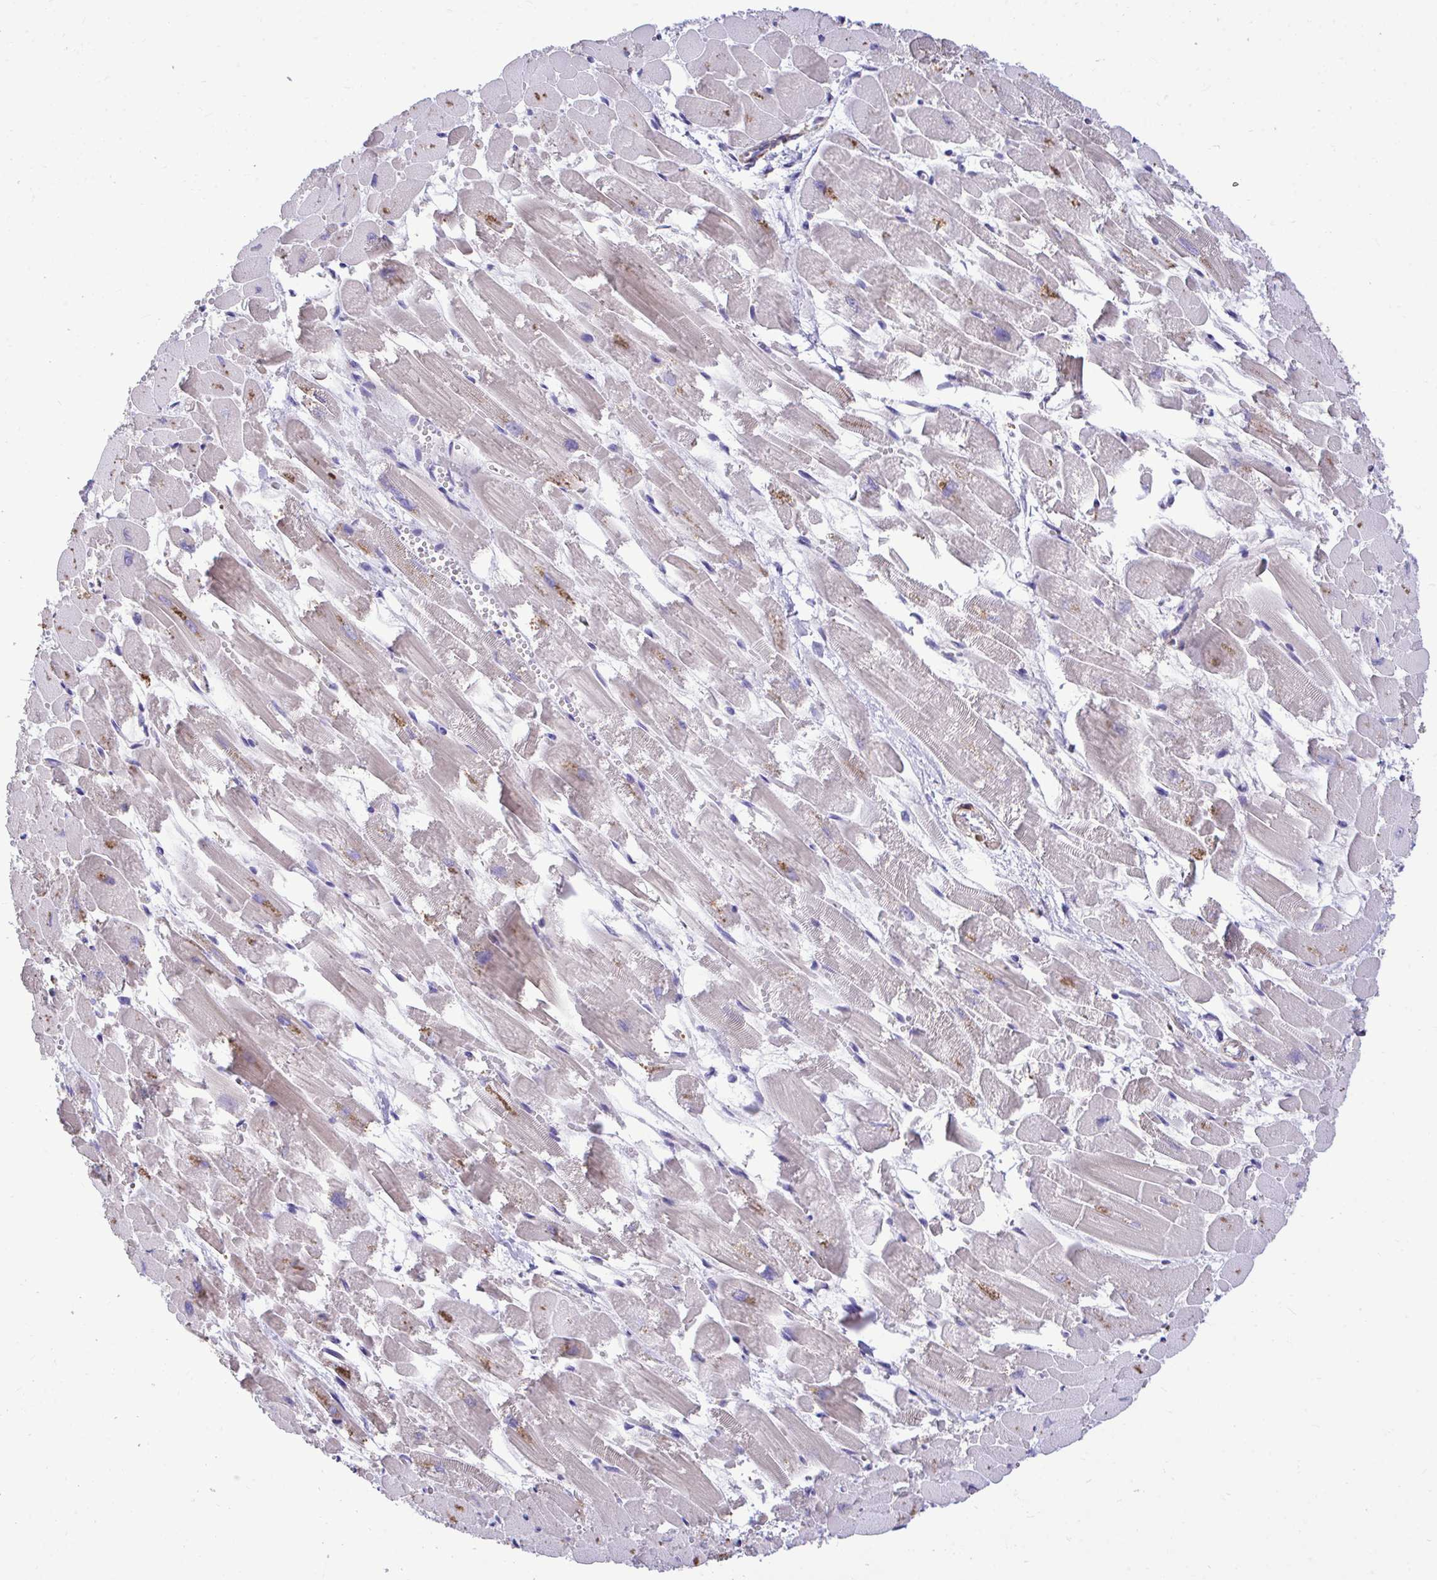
{"staining": {"intensity": "moderate", "quantity": "25%-75%", "location": "cytoplasmic/membranous"}, "tissue": "heart muscle", "cell_type": "Cardiomyocytes", "image_type": "normal", "snomed": [{"axis": "morphology", "description": "Normal tissue, NOS"}, {"axis": "topography", "description": "Heart"}], "caption": "This image demonstrates IHC staining of benign human heart muscle, with medium moderate cytoplasmic/membranous expression in approximately 25%-75% of cardiomyocytes.", "gene": "ENSG00000269547", "patient": {"sex": "female", "age": 52}}